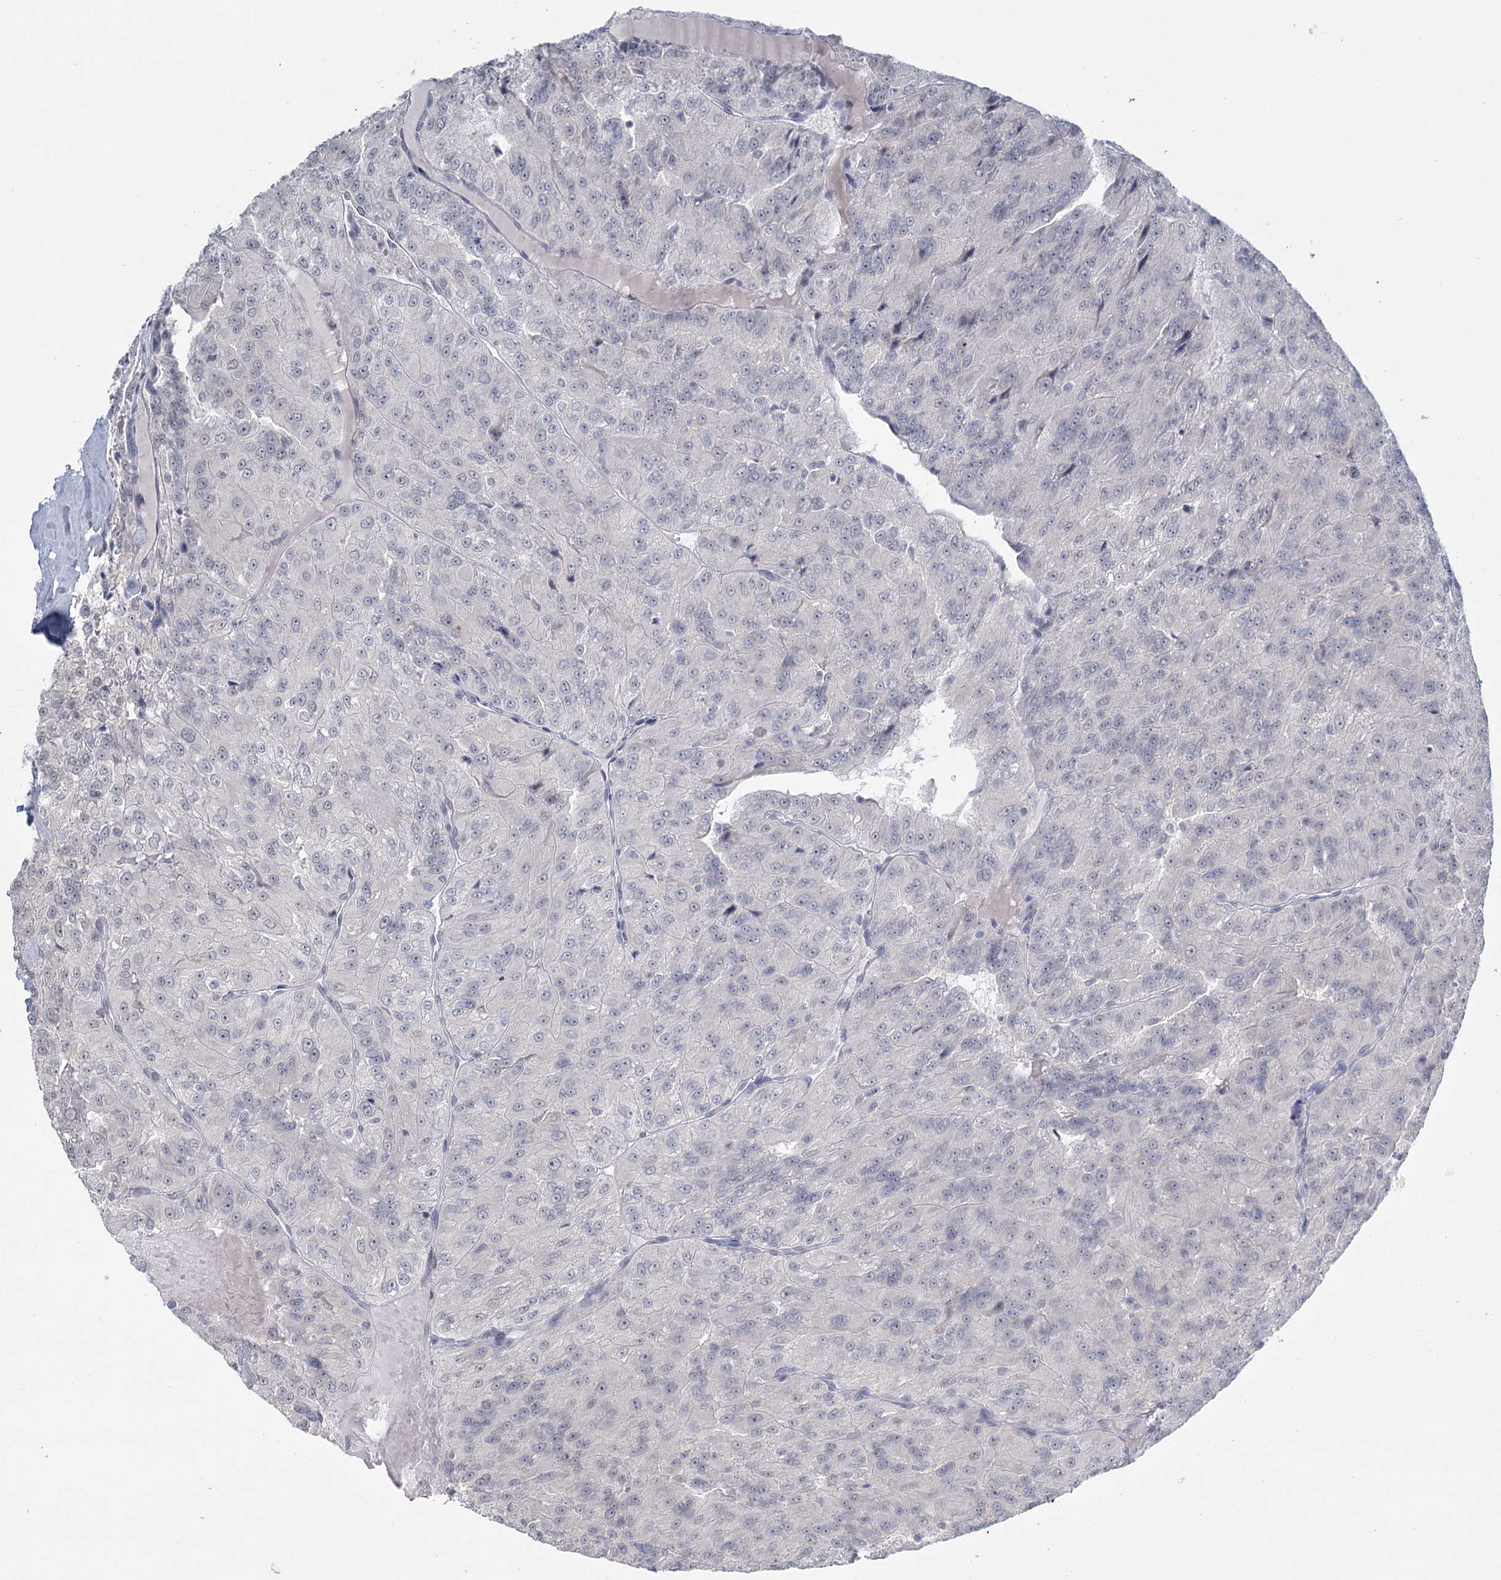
{"staining": {"intensity": "negative", "quantity": "none", "location": "none"}, "tissue": "renal cancer", "cell_type": "Tumor cells", "image_type": "cancer", "snomed": [{"axis": "morphology", "description": "Adenocarcinoma, NOS"}, {"axis": "topography", "description": "Kidney"}], "caption": "The photomicrograph shows no staining of tumor cells in renal cancer (adenocarcinoma).", "gene": "TMEM70", "patient": {"sex": "female", "age": 63}}